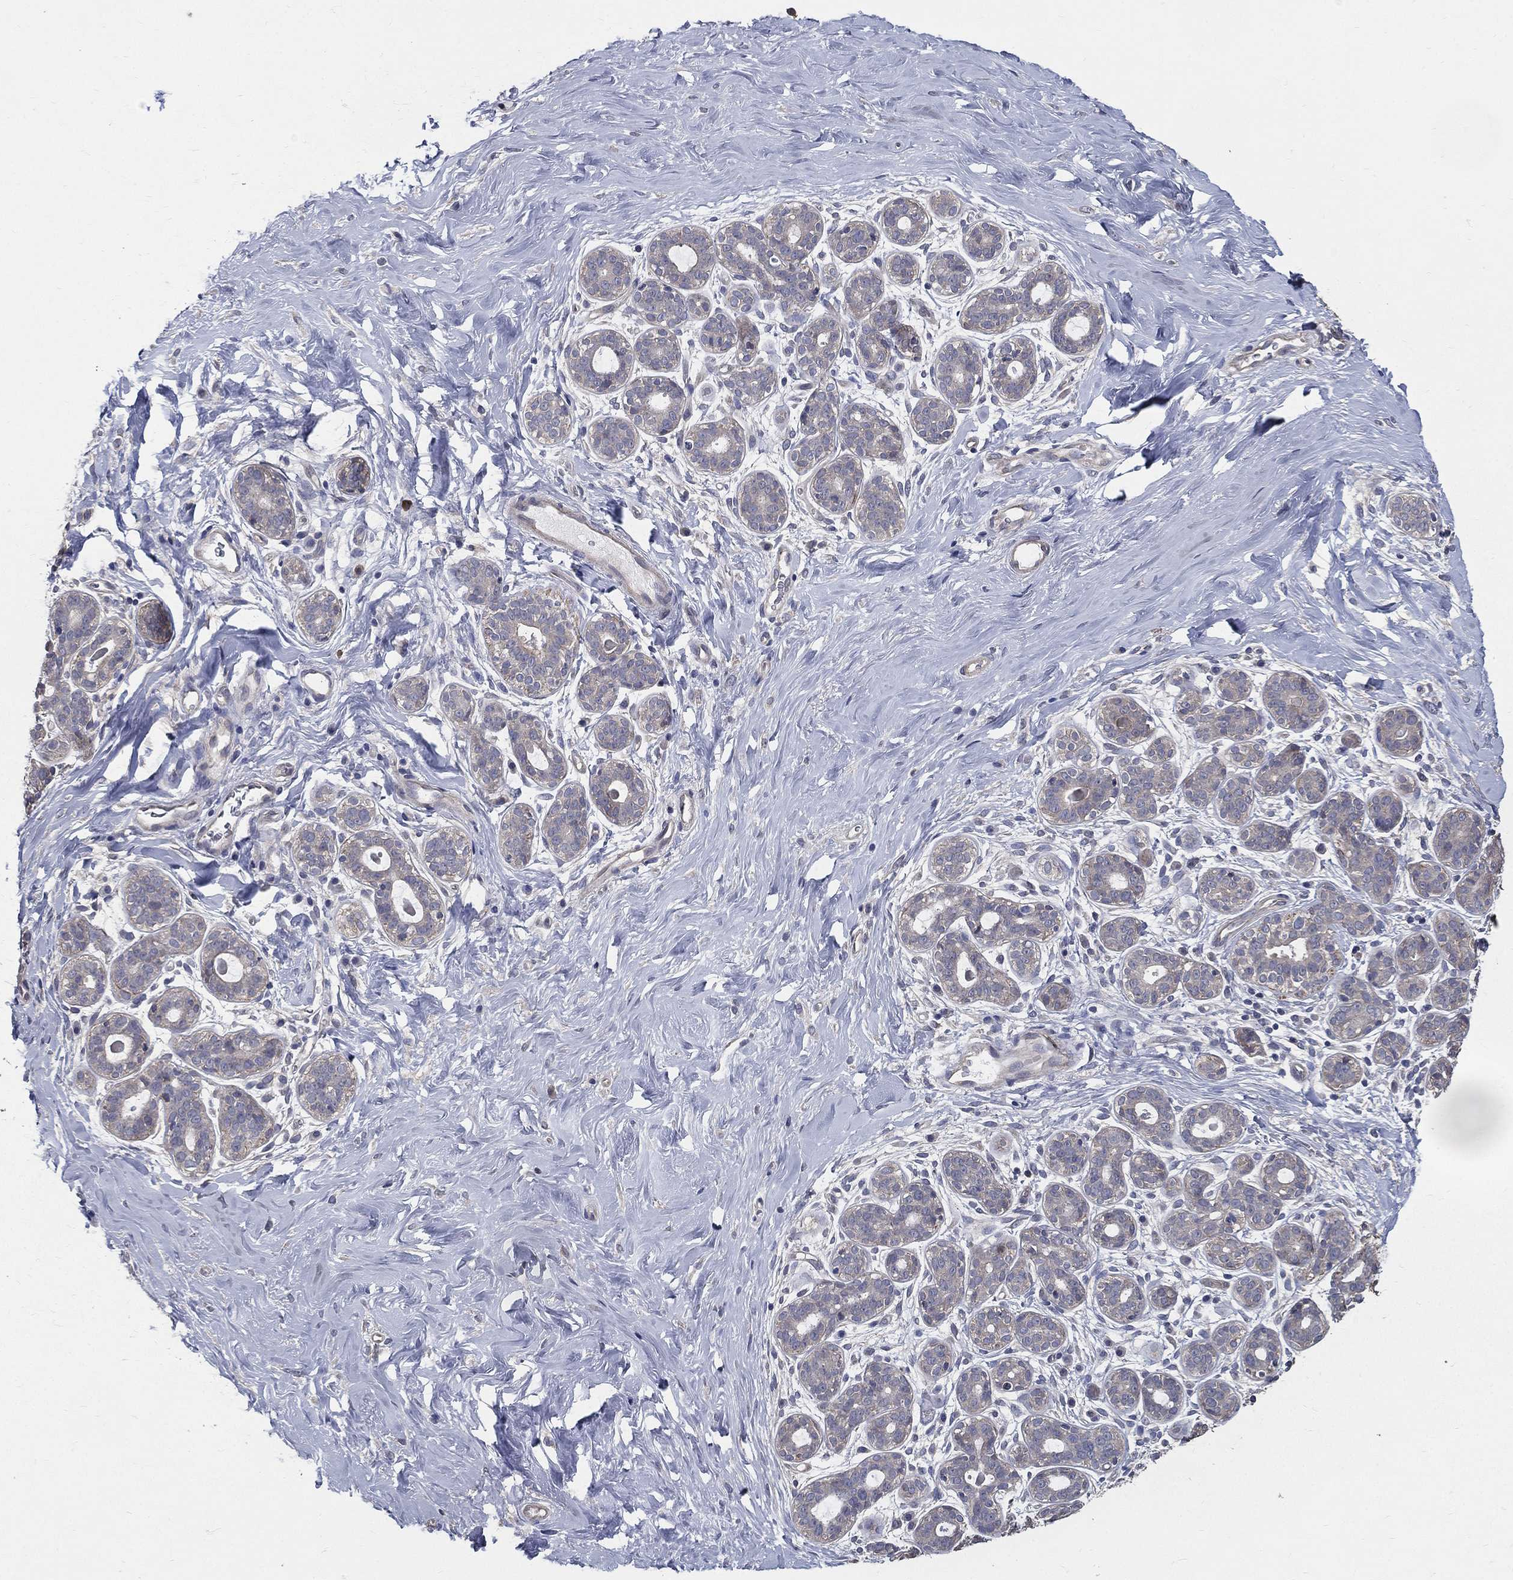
{"staining": {"intensity": "negative", "quantity": "none", "location": "none"}, "tissue": "breast", "cell_type": "Adipocytes", "image_type": "normal", "snomed": [{"axis": "morphology", "description": "Normal tissue, NOS"}, {"axis": "topography", "description": "Breast"}], "caption": "A high-resolution image shows immunohistochemistry (IHC) staining of benign breast, which shows no significant expression in adipocytes.", "gene": "SERPINB2", "patient": {"sex": "female", "age": 43}}